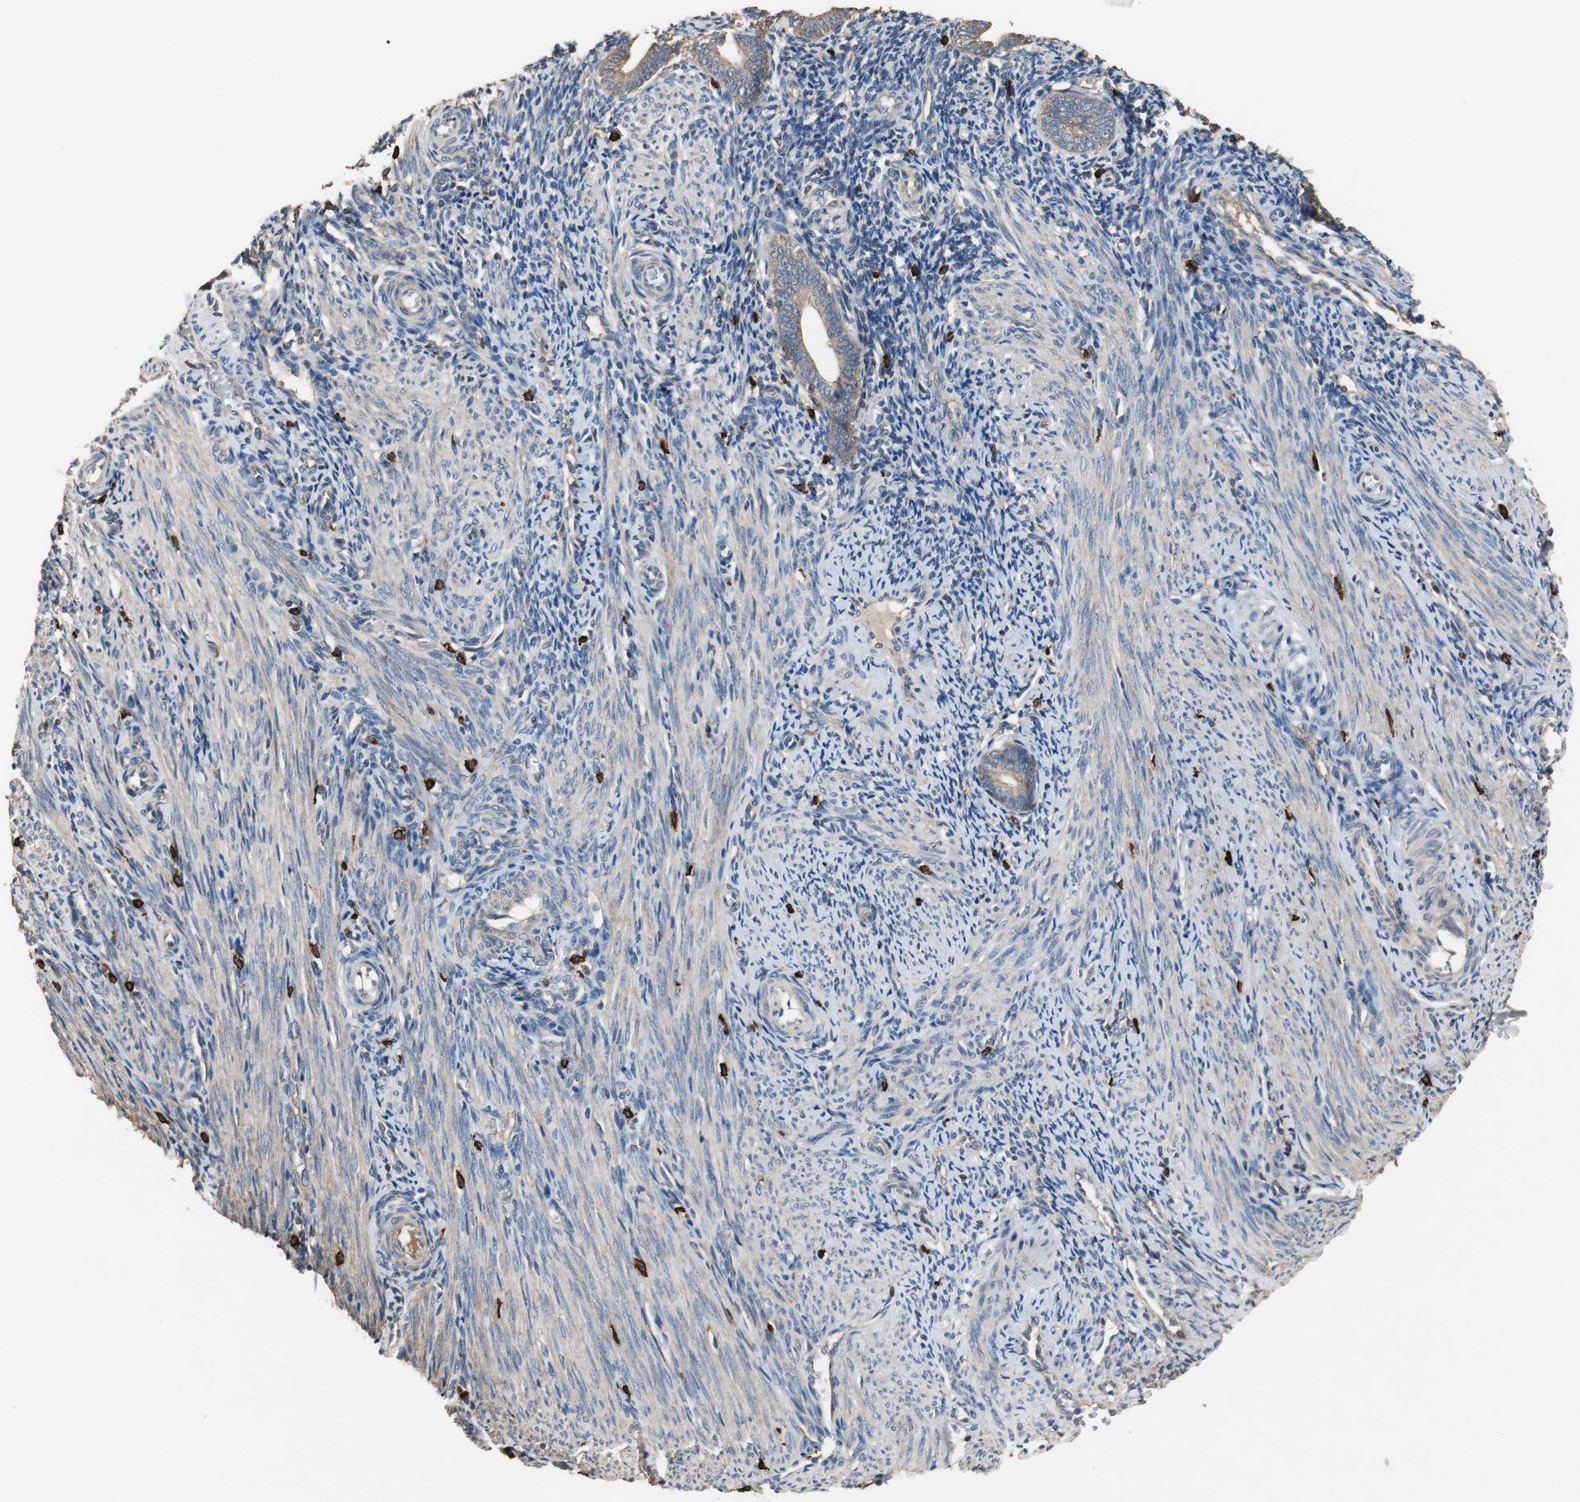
{"staining": {"intensity": "weak", "quantity": "25%-75%", "location": "cytoplasmic/membranous"}, "tissue": "endometrium", "cell_type": "Cells in endometrial stroma", "image_type": "normal", "snomed": [{"axis": "morphology", "description": "Normal tissue, NOS"}, {"axis": "topography", "description": "Uterus"}, {"axis": "topography", "description": "Endometrium"}], "caption": "The photomicrograph reveals a brown stain indicating the presence of a protein in the cytoplasmic/membranous of cells in endometrial stroma in endometrium.", "gene": "TNFRSF14", "patient": {"sex": "female", "age": 33}}